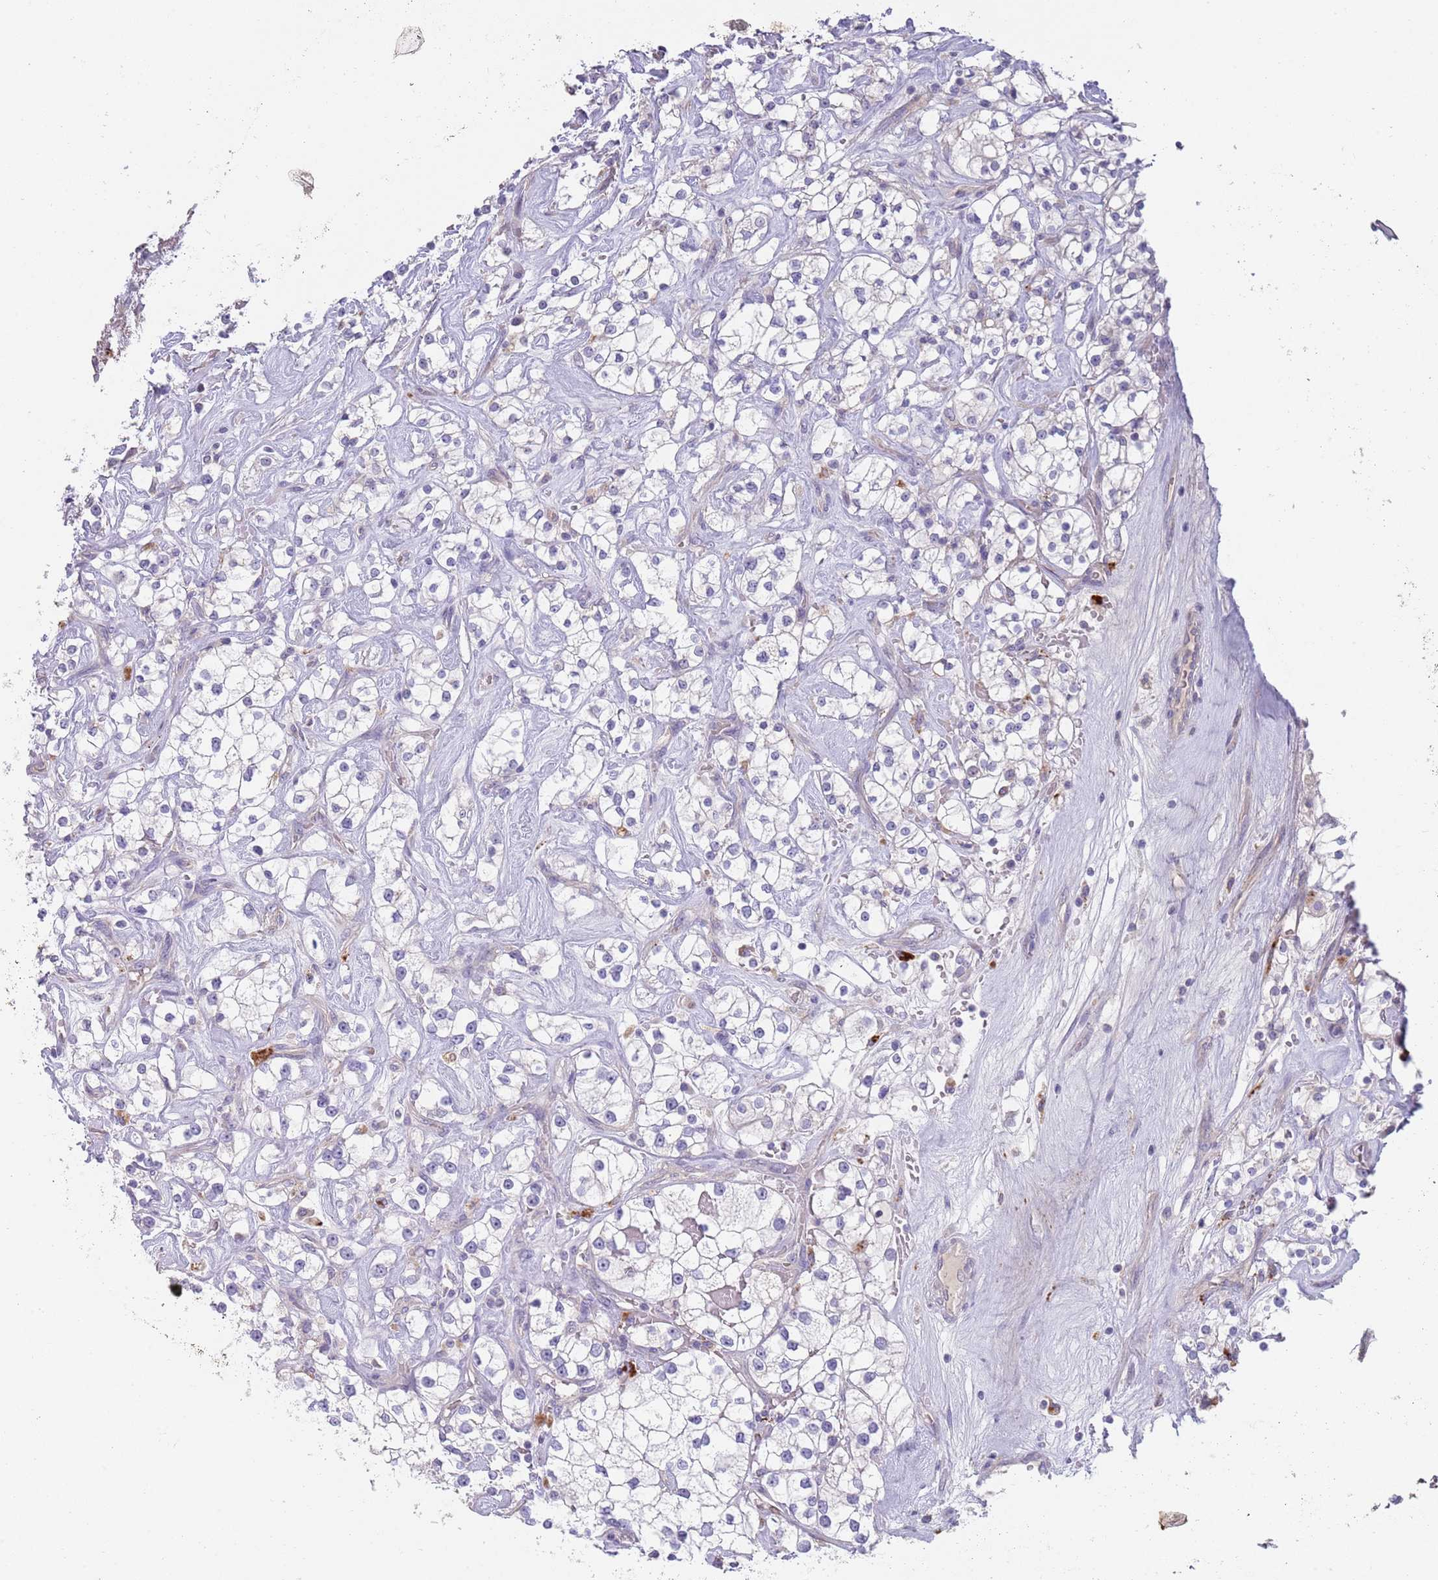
{"staining": {"intensity": "negative", "quantity": "none", "location": "none"}, "tissue": "renal cancer", "cell_type": "Tumor cells", "image_type": "cancer", "snomed": [{"axis": "morphology", "description": "Adenocarcinoma, NOS"}, {"axis": "topography", "description": "Kidney"}], "caption": "This is a micrograph of immunohistochemistry (IHC) staining of renal cancer (adenocarcinoma), which shows no staining in tumor cells.", "gene": "PIMREG", "patient": {"sex": "male", "age": 77}}